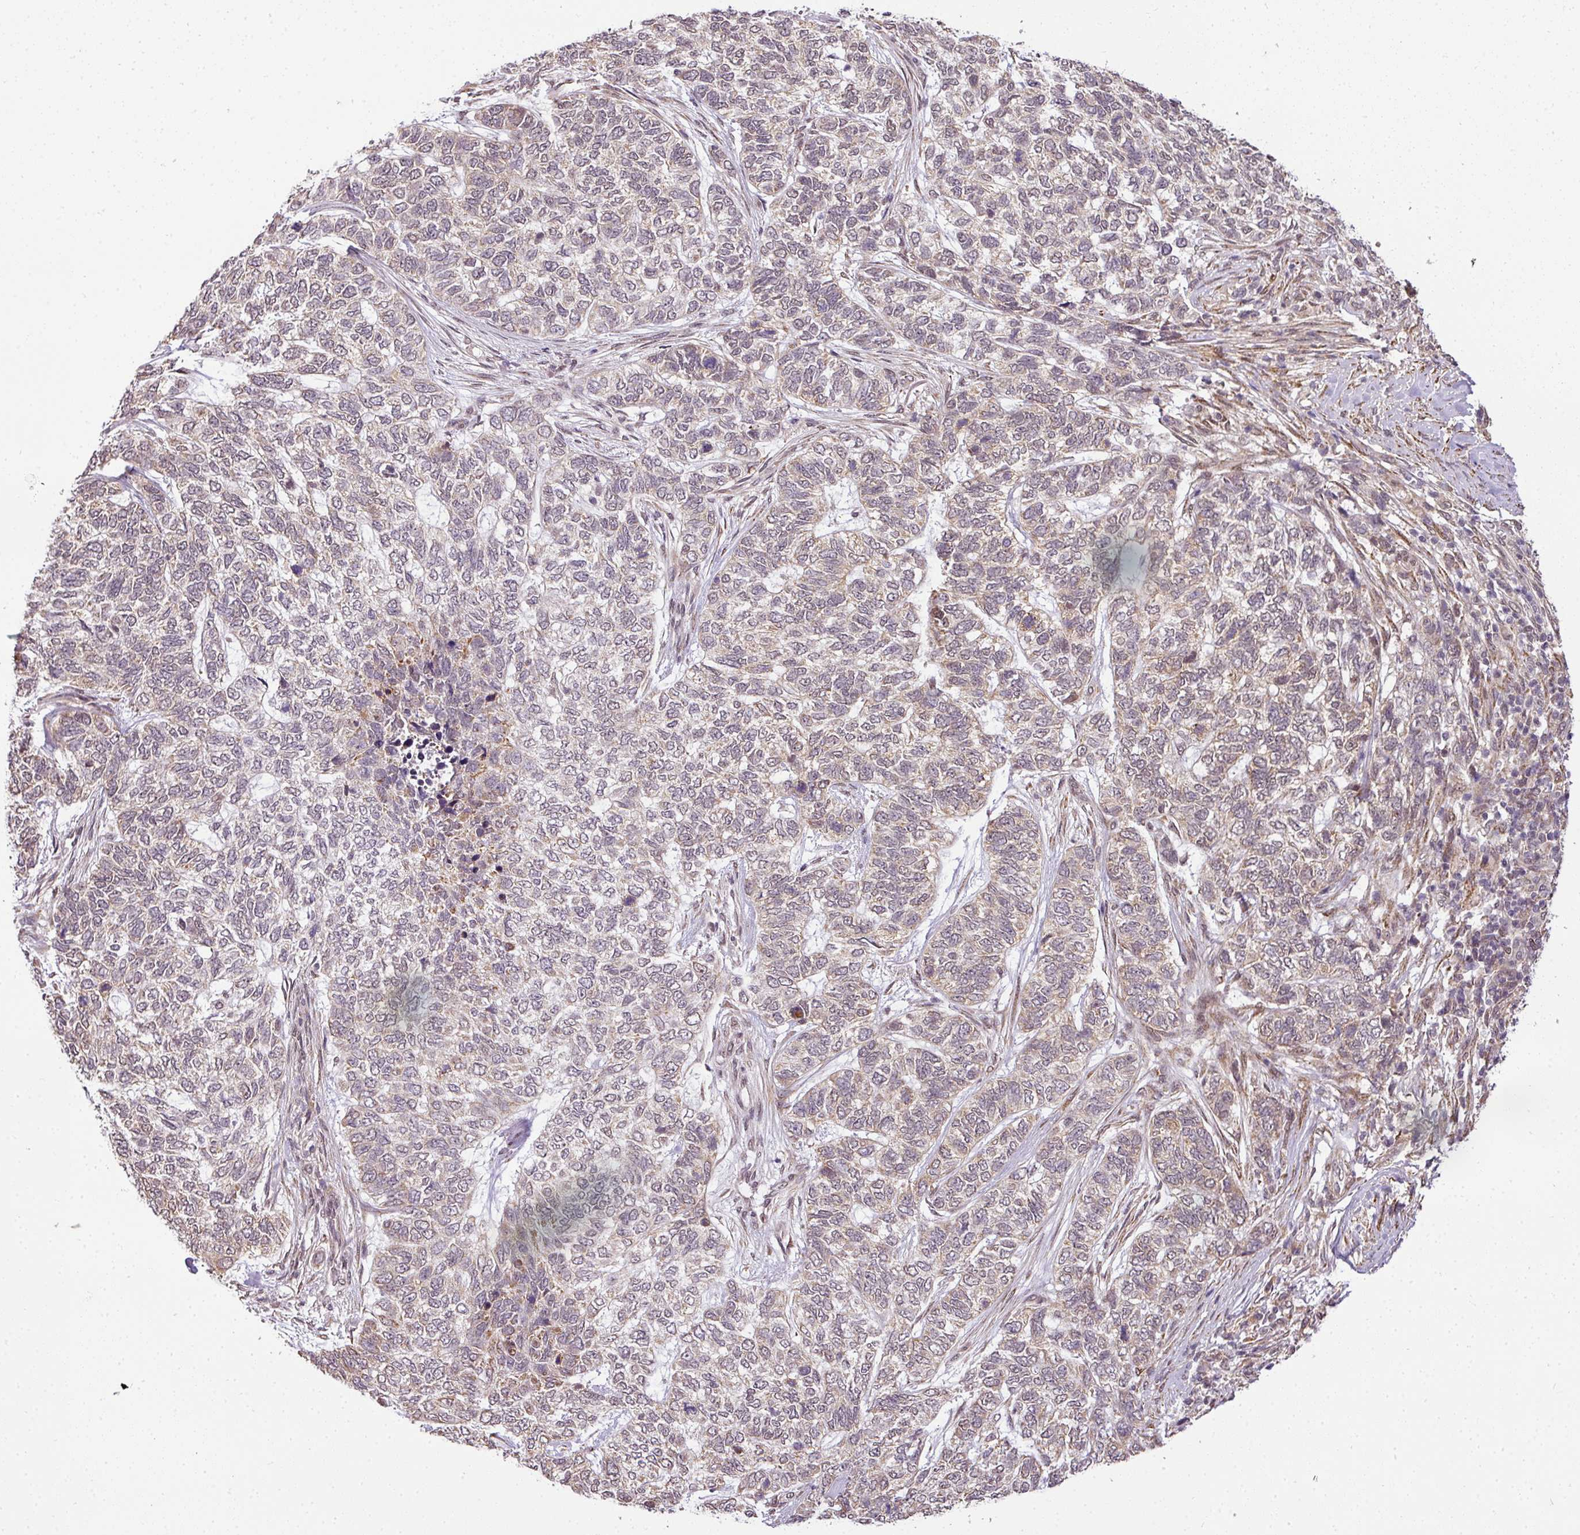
{"staining": {"intensity": "weak", "quantity": "25%-75%", "location": "cytoplasmic/membranous"}, "tissue": "skin cancer", "cell_type": "Tumor cells", "image_type": "cancer", "snomed": [{"axis": "morphology", "description": "Basal cell carcinoma"}, {"axis": "topography", "description": "Skin"}], "caption": "Immunohistochemical staining of human skin basal cell carcinoma exhibits low levels of weak cytoplasmic/membranous positivity in approximately 25%-75% of tumor cells.", "gene": "C1orf226", "patient": {"sex": "female", "age": 65}}